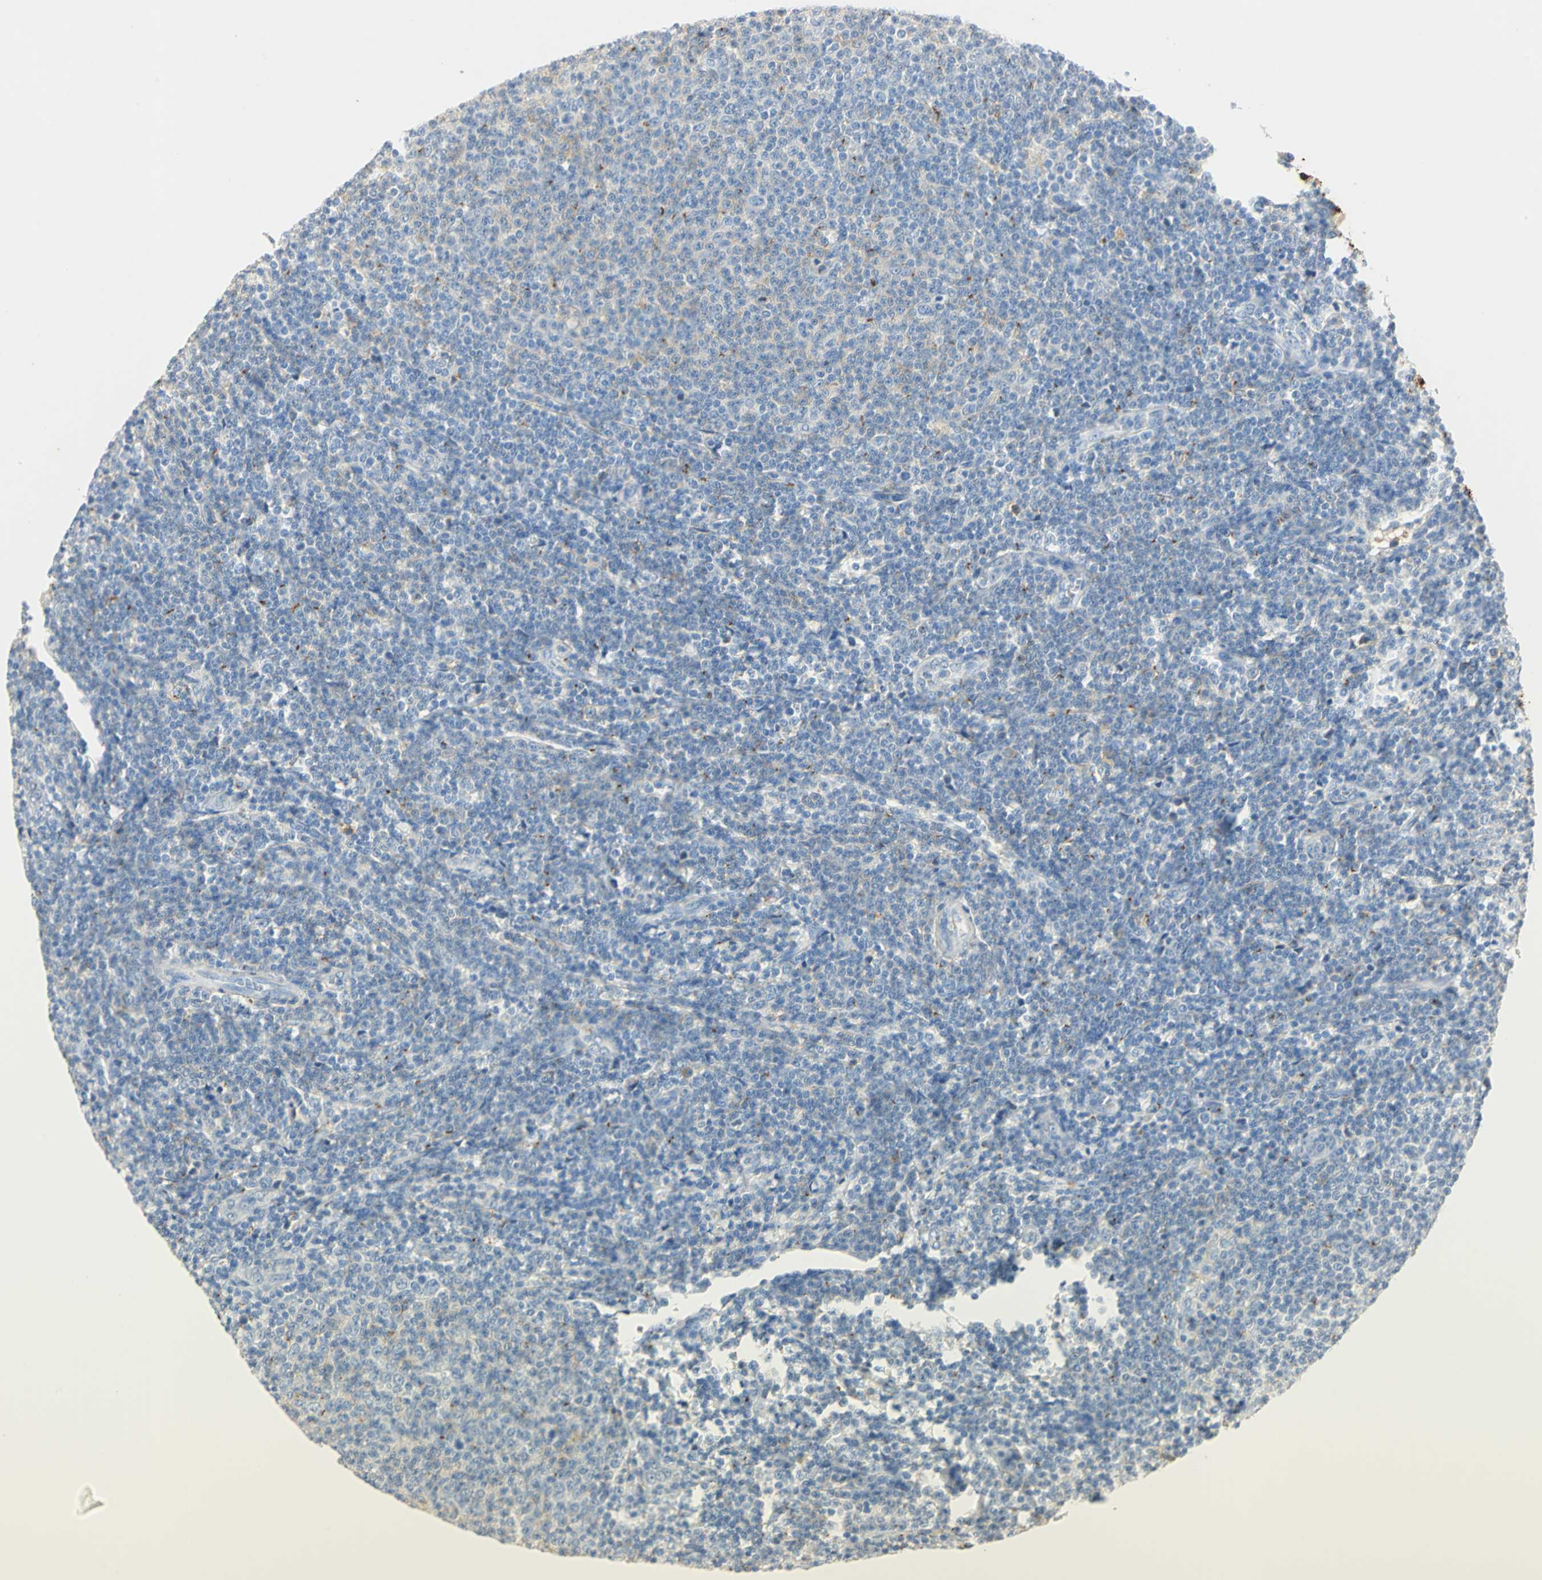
{"staining": {"intensity": "negative", "quantity": "none", "location": "none"}, "tissue": "lymphoma", "cell_type": "Tumor cells", "image_type": "cancer", "snomed": [{"axis": "morphology", "description": "Malignant lymphoma, non-Hodgkin's type, Low grade"}, {"axis": "topography", "description": "Lymph node"}], "caption": "Tumor cells show no significant protein staining in lymphoma.", "gene": "ANXA4", "patient": {"sex": "male", "age": 66}}